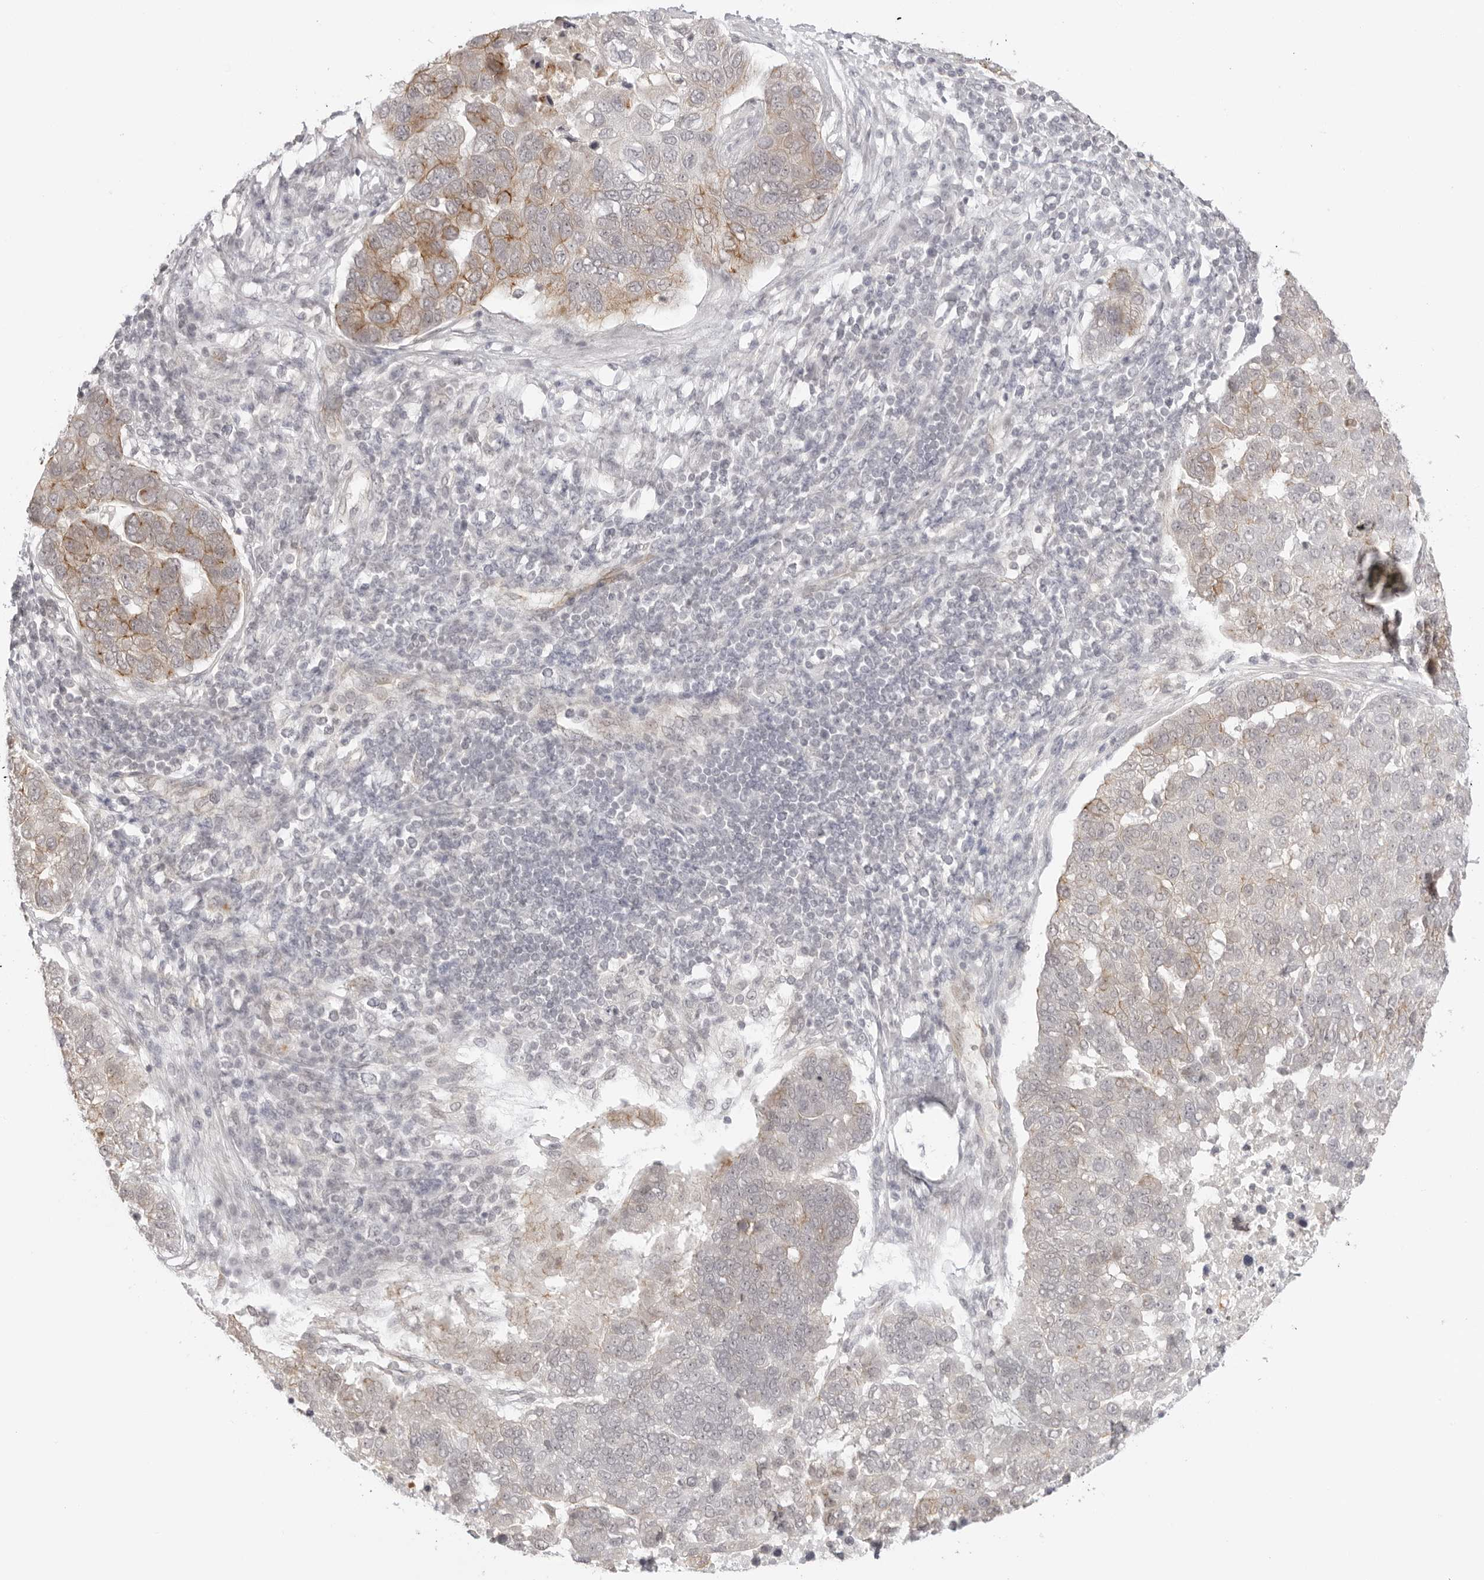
{"staining": {"intensity": "moderate", "quantity": "25%-75%", "location": "cytoplasmic/membranous"}, "tissue": "pancreatic cancer", "cell_type": "Tumor cells", "image_type": "cancer", "snomed": [{"axis": "morphology", "description": "Adenocarcinoma, NOS"}, {"axis": "topography", "description": "Pancreas"}], "caption": "The image exhibits staining of adenocarcinoma (pancreatic), revealing moderate cytoplasmic/membranous protein staining (brown color) within tumor cells.", "gene": "TRAPPC3", "patient": {"sex": "female", "age": 61}}